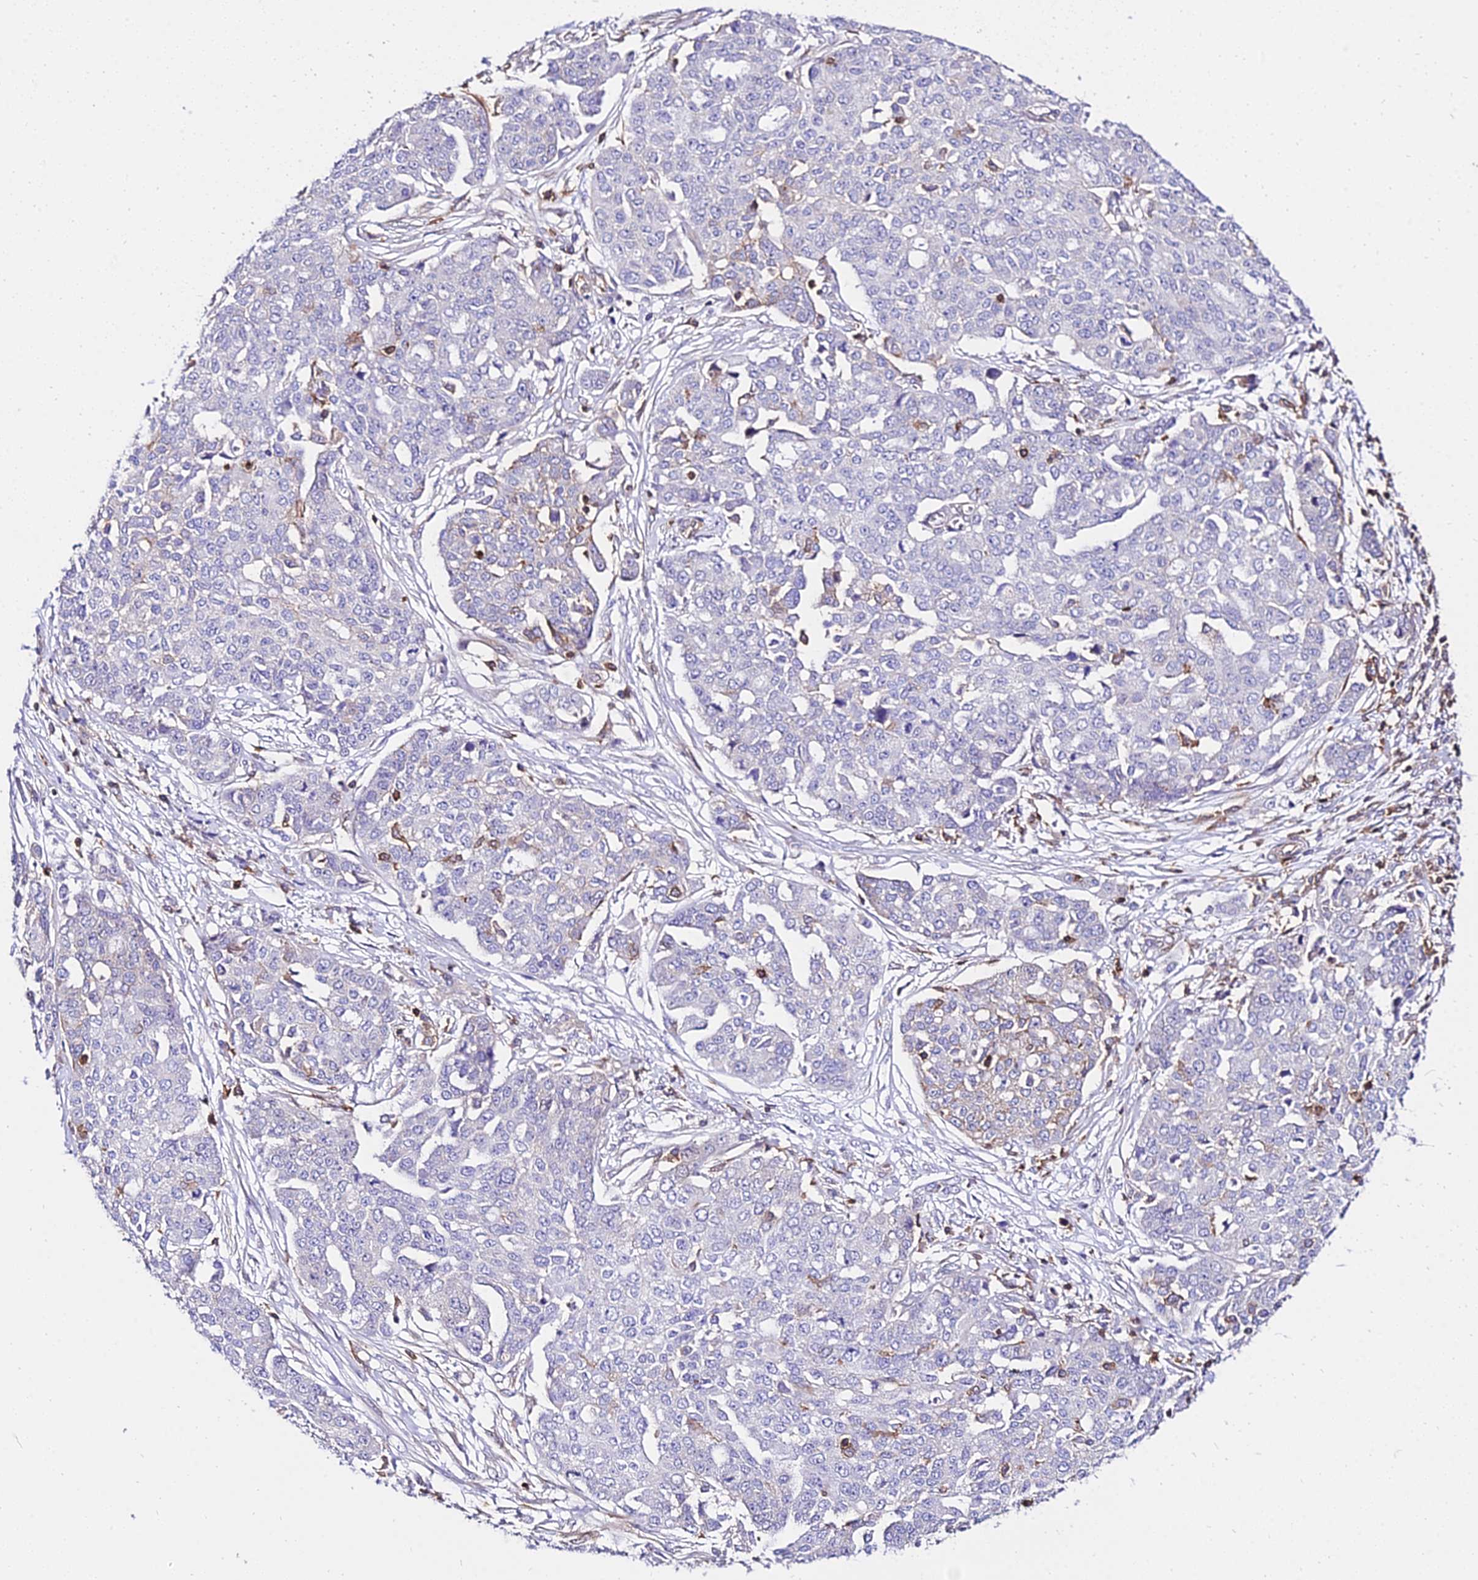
{"staining": {"intensity": "weak", "quantity": "<25%", "location": "cytoplasmic/membranous"}, "tissue": "ovarian cancer", "cell_type": "Tumor cells", "image_type": "cancer", "snomed": [{"axis": "morphology", "description": "Cystadenocarcinoma, serous, NOS"}, {"axis": "topography", "description": "Soft tissue"}, {"axis": "topography", "description": "Ovary"}], "caption": "Ovarian cancer (serous cystadenocarcinoma) stained for a protein using immunohistochemistry (IHC) shows no staining tumor cells.", "gene": "CSRP1", "patient": {"sex": "female", "age": 57}}